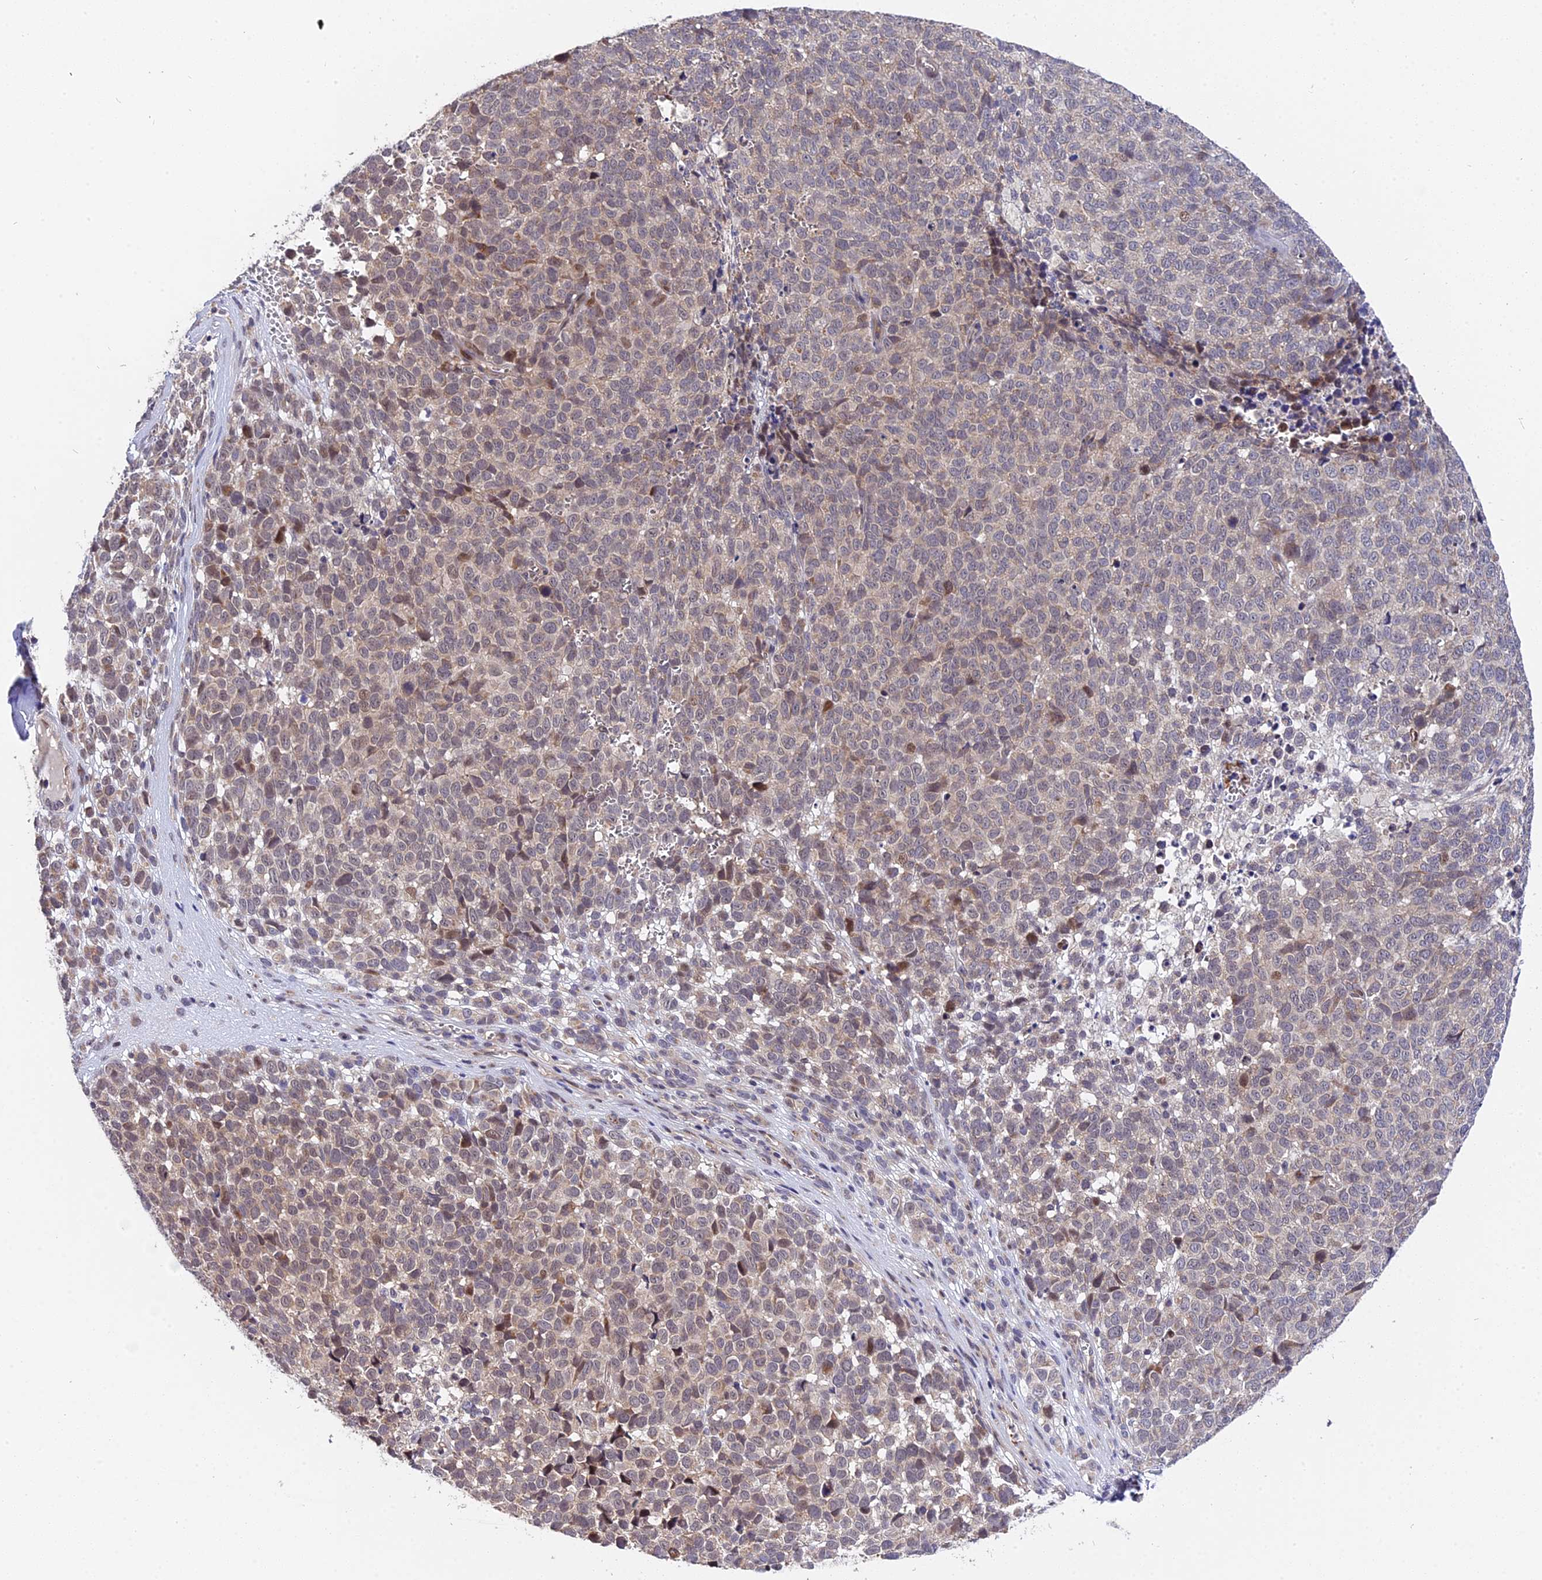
{"staining": {"intensity": "moderate", "quantity": "<25%", "location": "cytoplasmic/membranous,nuclear"}, "tissue": "melanoma", "cell_type": "Tumor cells", "image_type": "cancer", "snomed": [{"axis": "morphology", "description": "Malignant melanoma, NOS"}, {"axis": "topography", "description": "Nose, NOS"}], "caption": "Malignant melanoma stained for a protein (brown) reveals moderate cytoplasmic/membranous and nuclear positive staining in approximately <25% of tumor cells.", "gene": "TRMT1", "patient": {"sex": "female", "age": 48}}